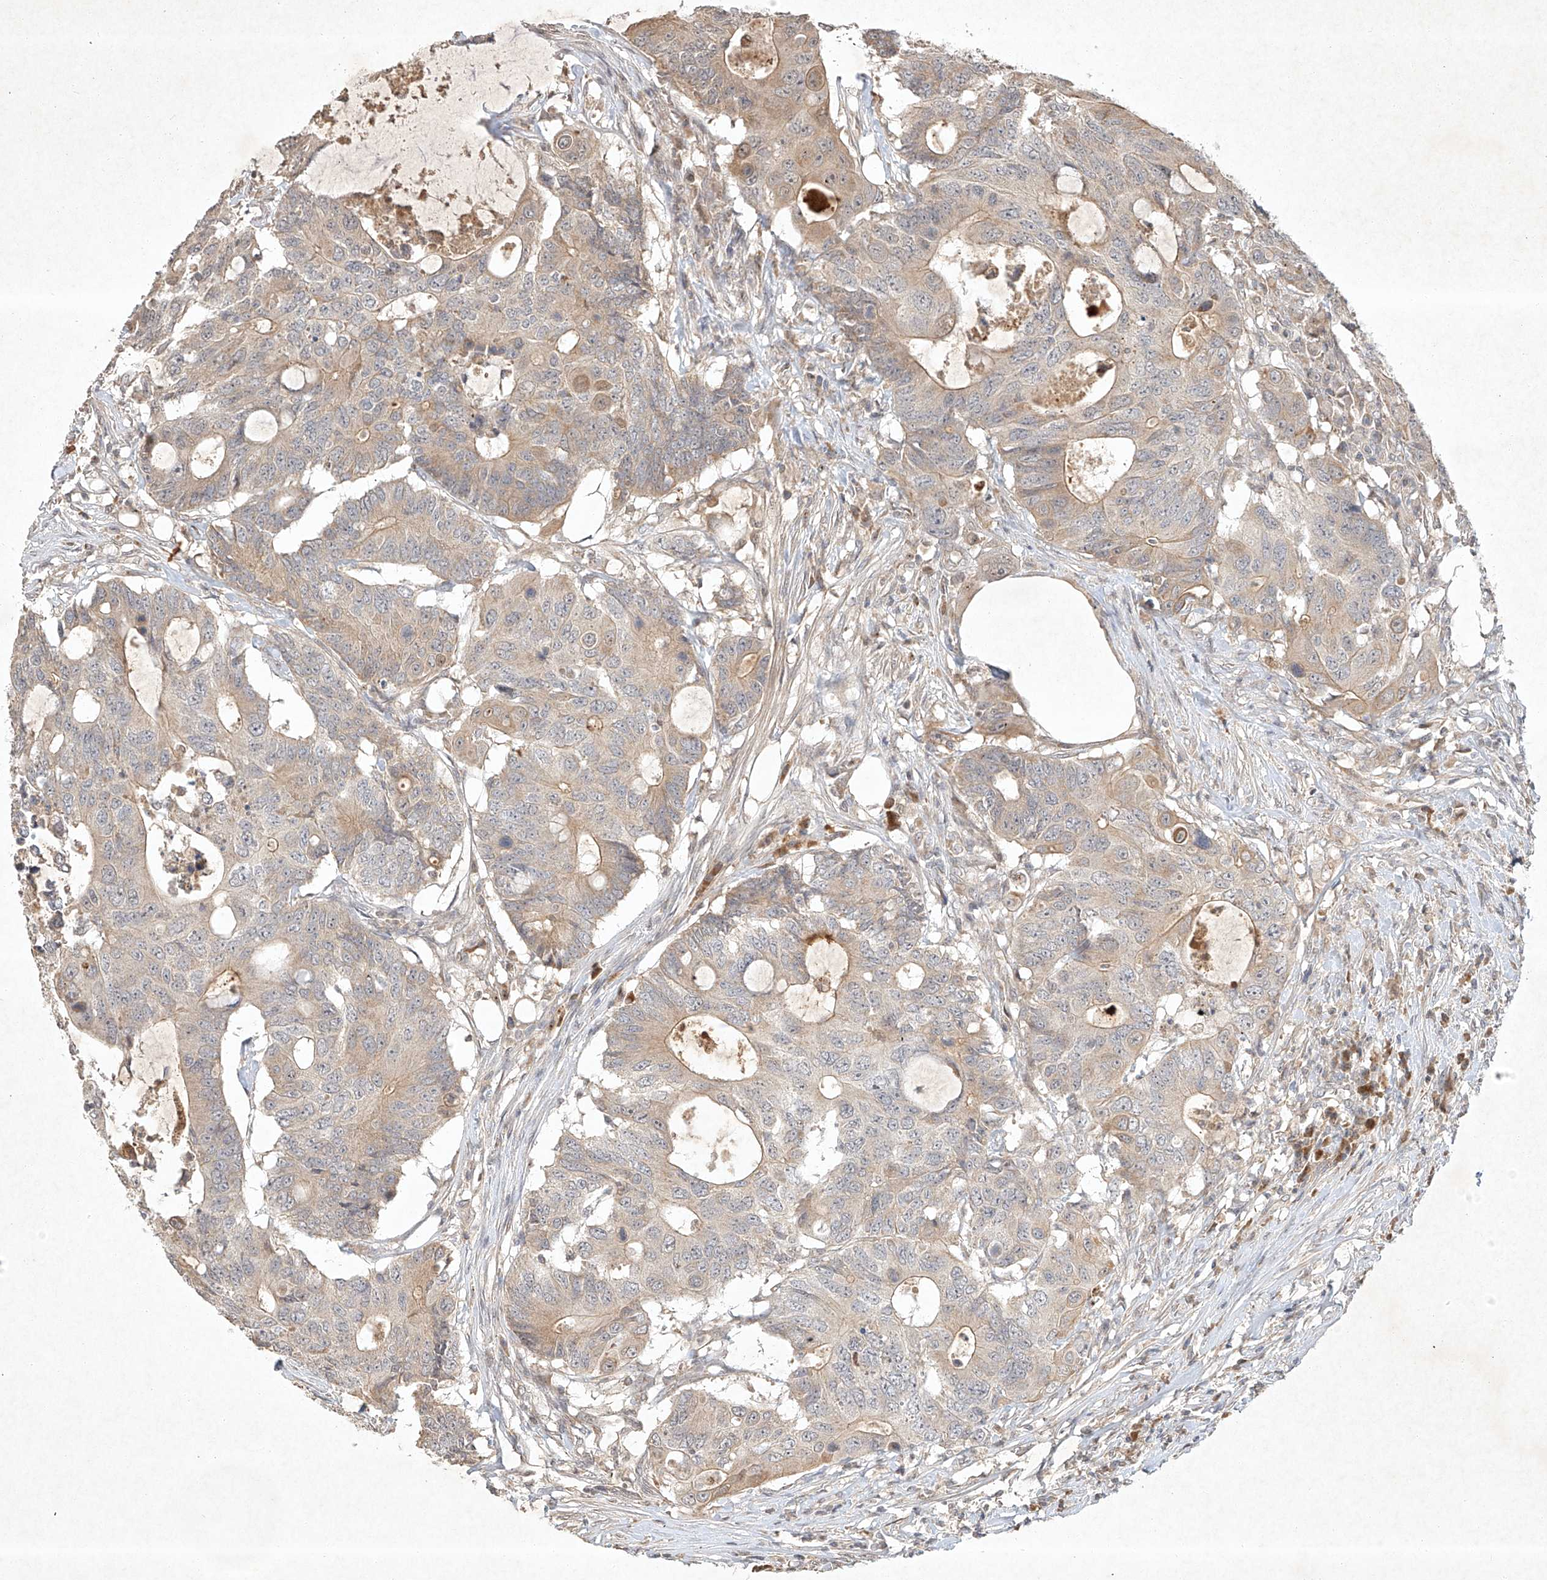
{"staining": {"intensity": "weak", "quantity": "25%-75%", "location": "cytoplasmic/membranous"}, "tissue": "colorectal cancer", "cell_type": "Tumor cells", "image_type": "cancer", "snomed": [{"axis": "morphology", "description": "Adenocarcinoma, NOS"}, {"axis": "topography", "description": "Colon"}], "caption": "Immunohistochemistry (IHC) image of human colorectal cancer stained for a protein (brown), which shows low levels of weak cytoplasmic/membranous staining in approximately 25%-75% of tumor cells.", "gene": "BTRC", "patient": {"sex": "male", "age": 71}}